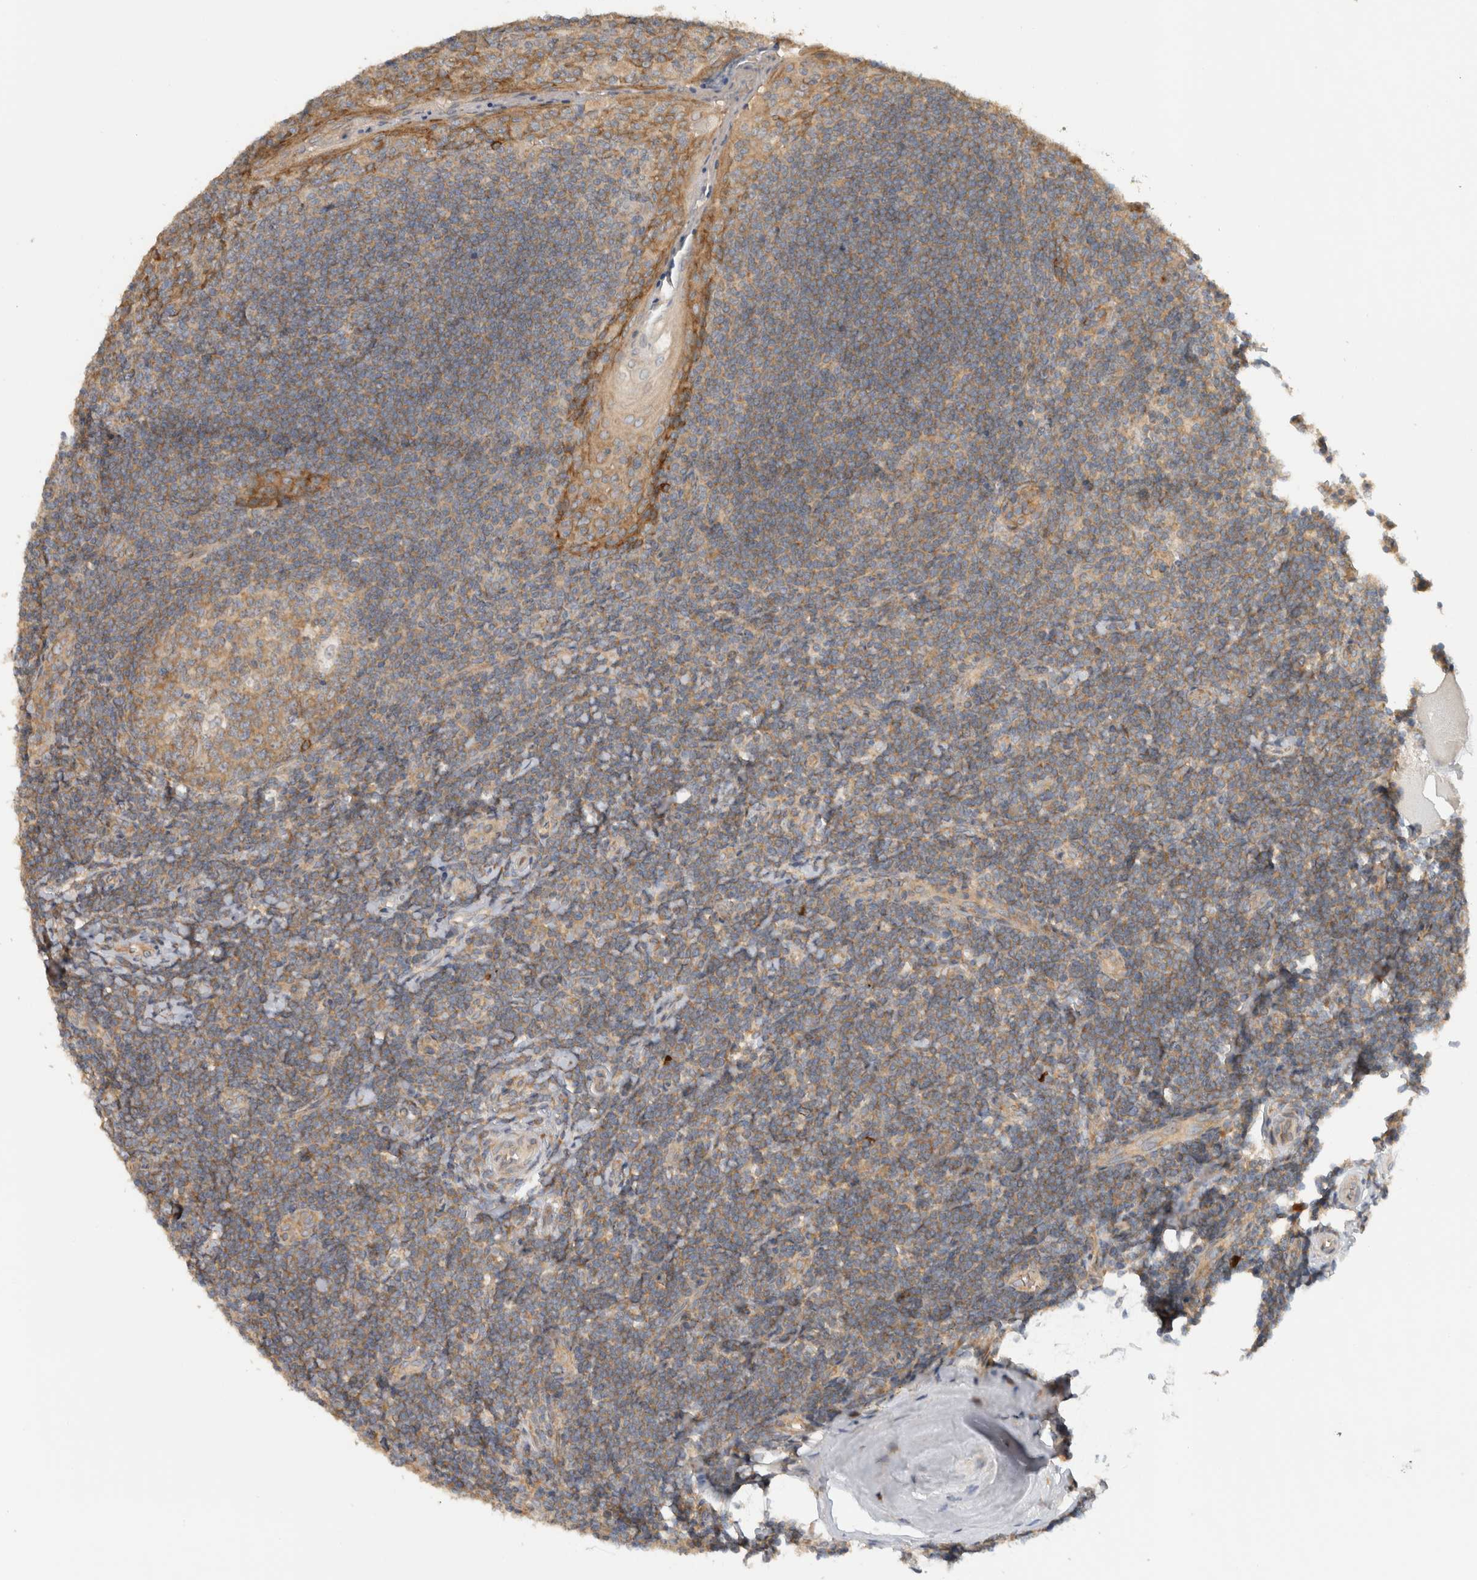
{"staining": {"intensity": "moderate", "quantity": ">75%", "location": "cytoplasmic/membranous"}, "tissue": "tonsil", "cell_type": "Germinal center cells", "image_type": "normal", "snomed": [{"axis": "morphology", "description": "Normal tissue, NOS"}, {"axis": "topography", "description": "Tonsil"}], "caption": "Immunohistochemical staining of unremarkable human tonsil shows moderate cytoplasmic/membranous protein positivity in approximately >75% of germinal center cells.", "gene": "PUM1", "patient": {"sex": "male", "age": 27}}